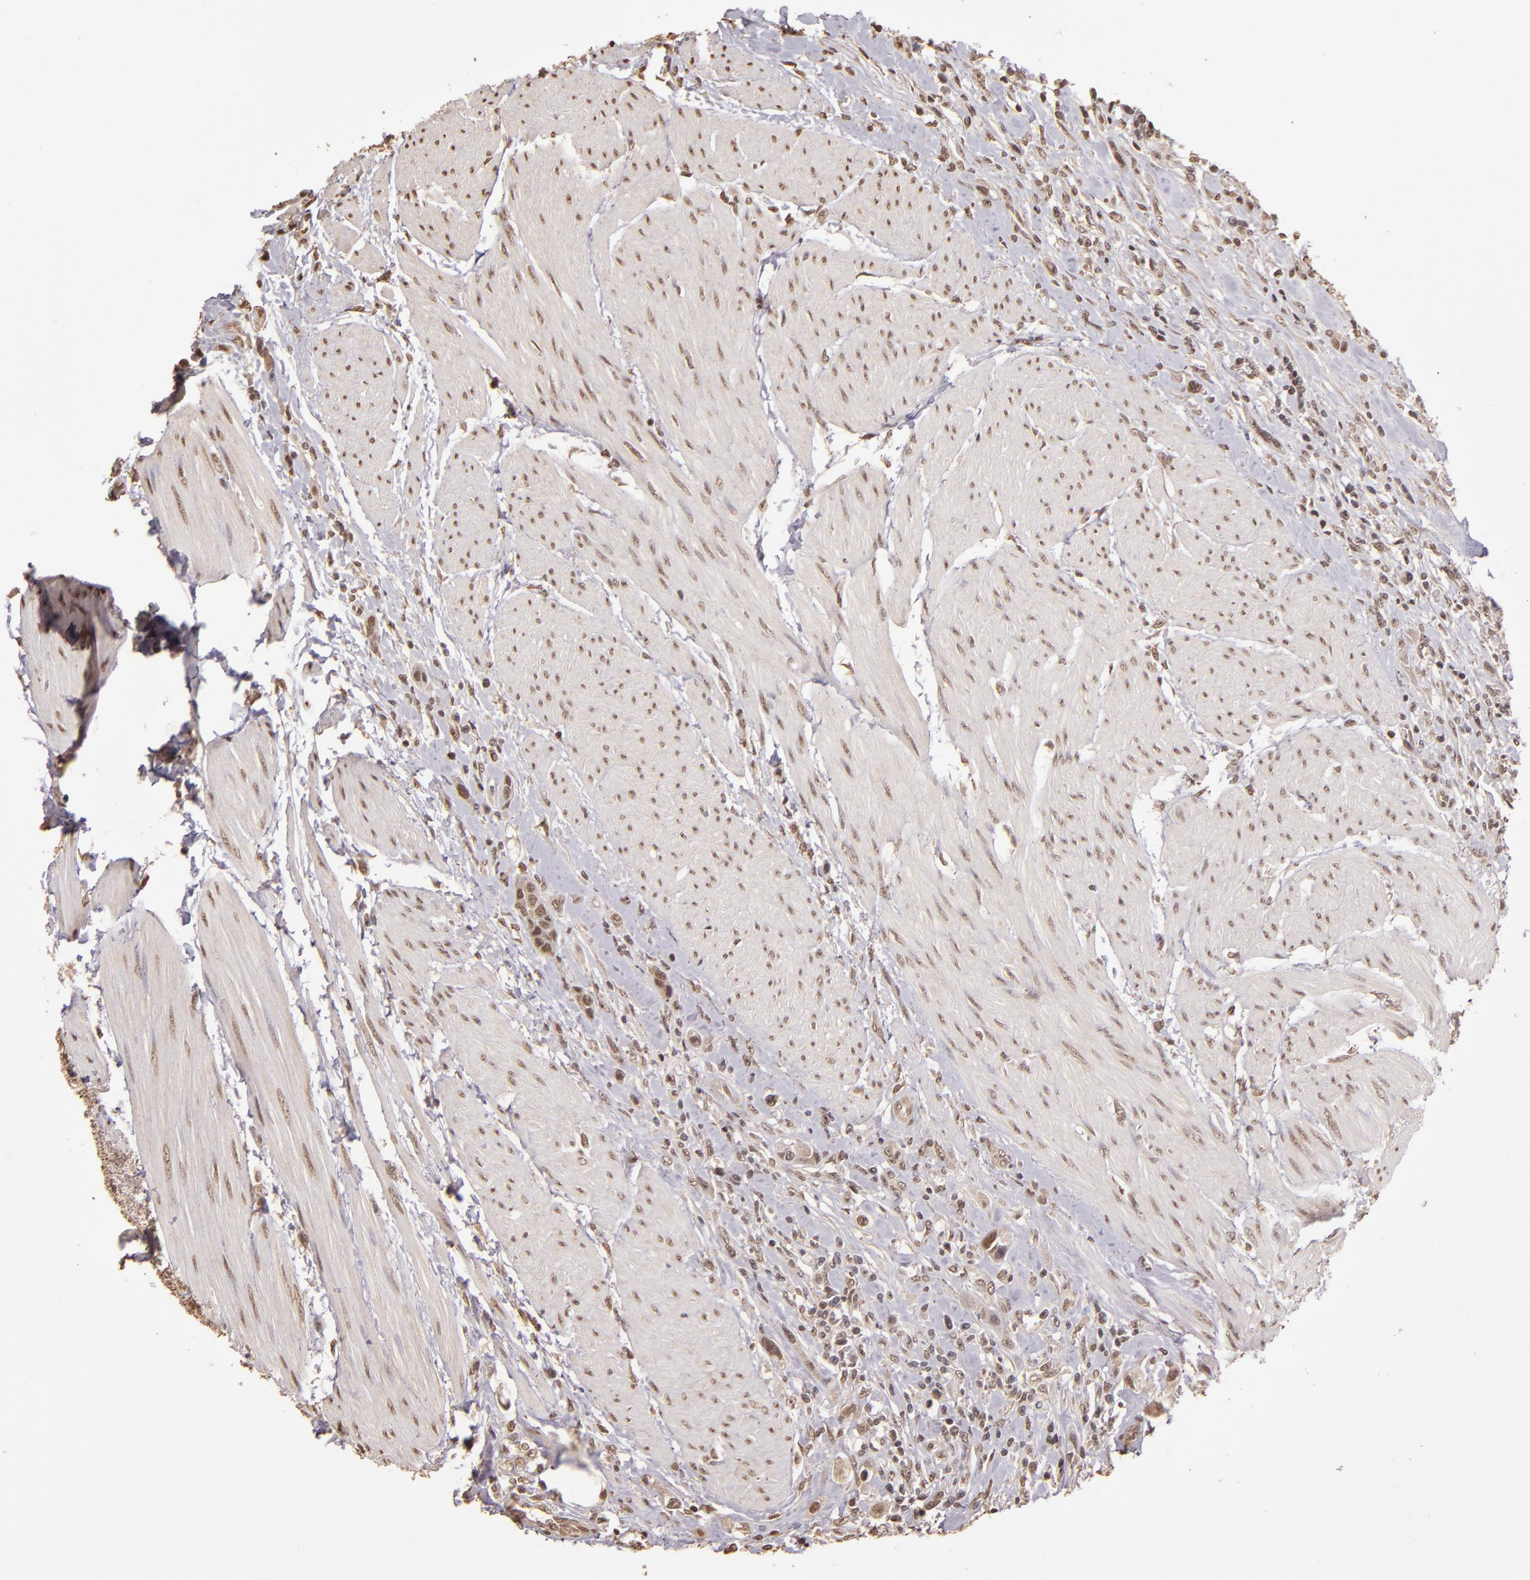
{"staining": {"intensity": "weak", "quantity": ">75%", "location": "cytoplasmic/membranous,nuclear"}, "tissue": "urothelial cancer", "cell_type": "Tumor cells", "image_type": "cancer", "snomed": [{"axis": "morphology", "description": "Urothelial carcinoma, High grade"}, {"axis": "topography", "description": "Urinary bladder"}], "caption": "Urothelial carcinoma (high-grade) stained for a protein (brown) reveals weak cytoplasmic/membranous and nuclear positive expression in approximately >75% of tumor cells.", "gene": "CUL1", "patient": {"sex": "male", "age": 50}}